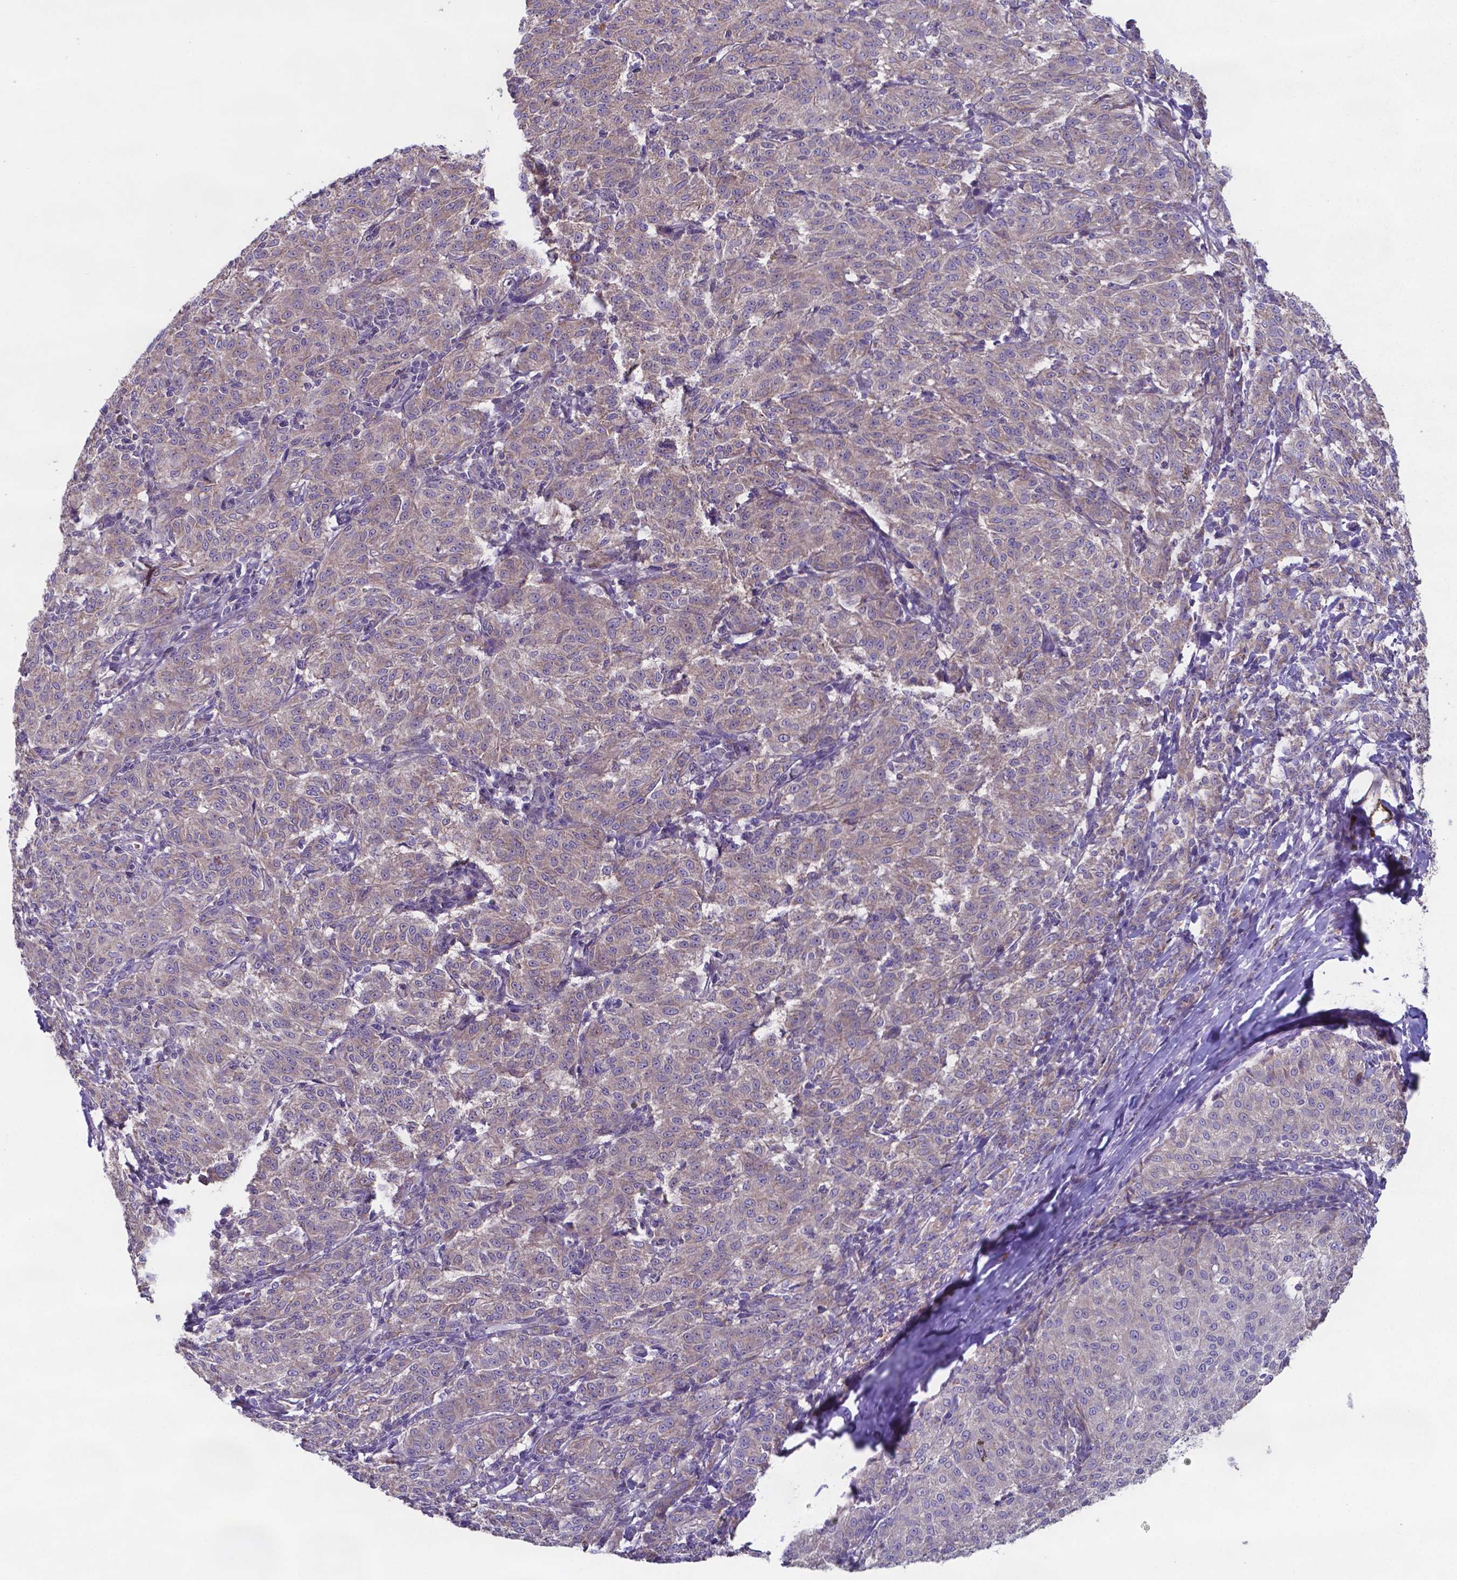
{"staining": {"intensity": "weak", "quantity": ">75%", "location": "cytoplasmic/membranous"}, "tissue": "melanoma", "cell_type": "Tumor cells", "image_type": "cancer", "snomed": [{"axis": "morphology", "description": "Malignant melanoma, NOS"}, {"axis": "topography", "description": "Skin"}], "caption": "Protein expression analysis of human melanoma reveals weak cytoplasmic/membranous expression in about >75% of tumor cells.", "gene": "TYRO3", "patient": {"sex": "female", "age": 72}}